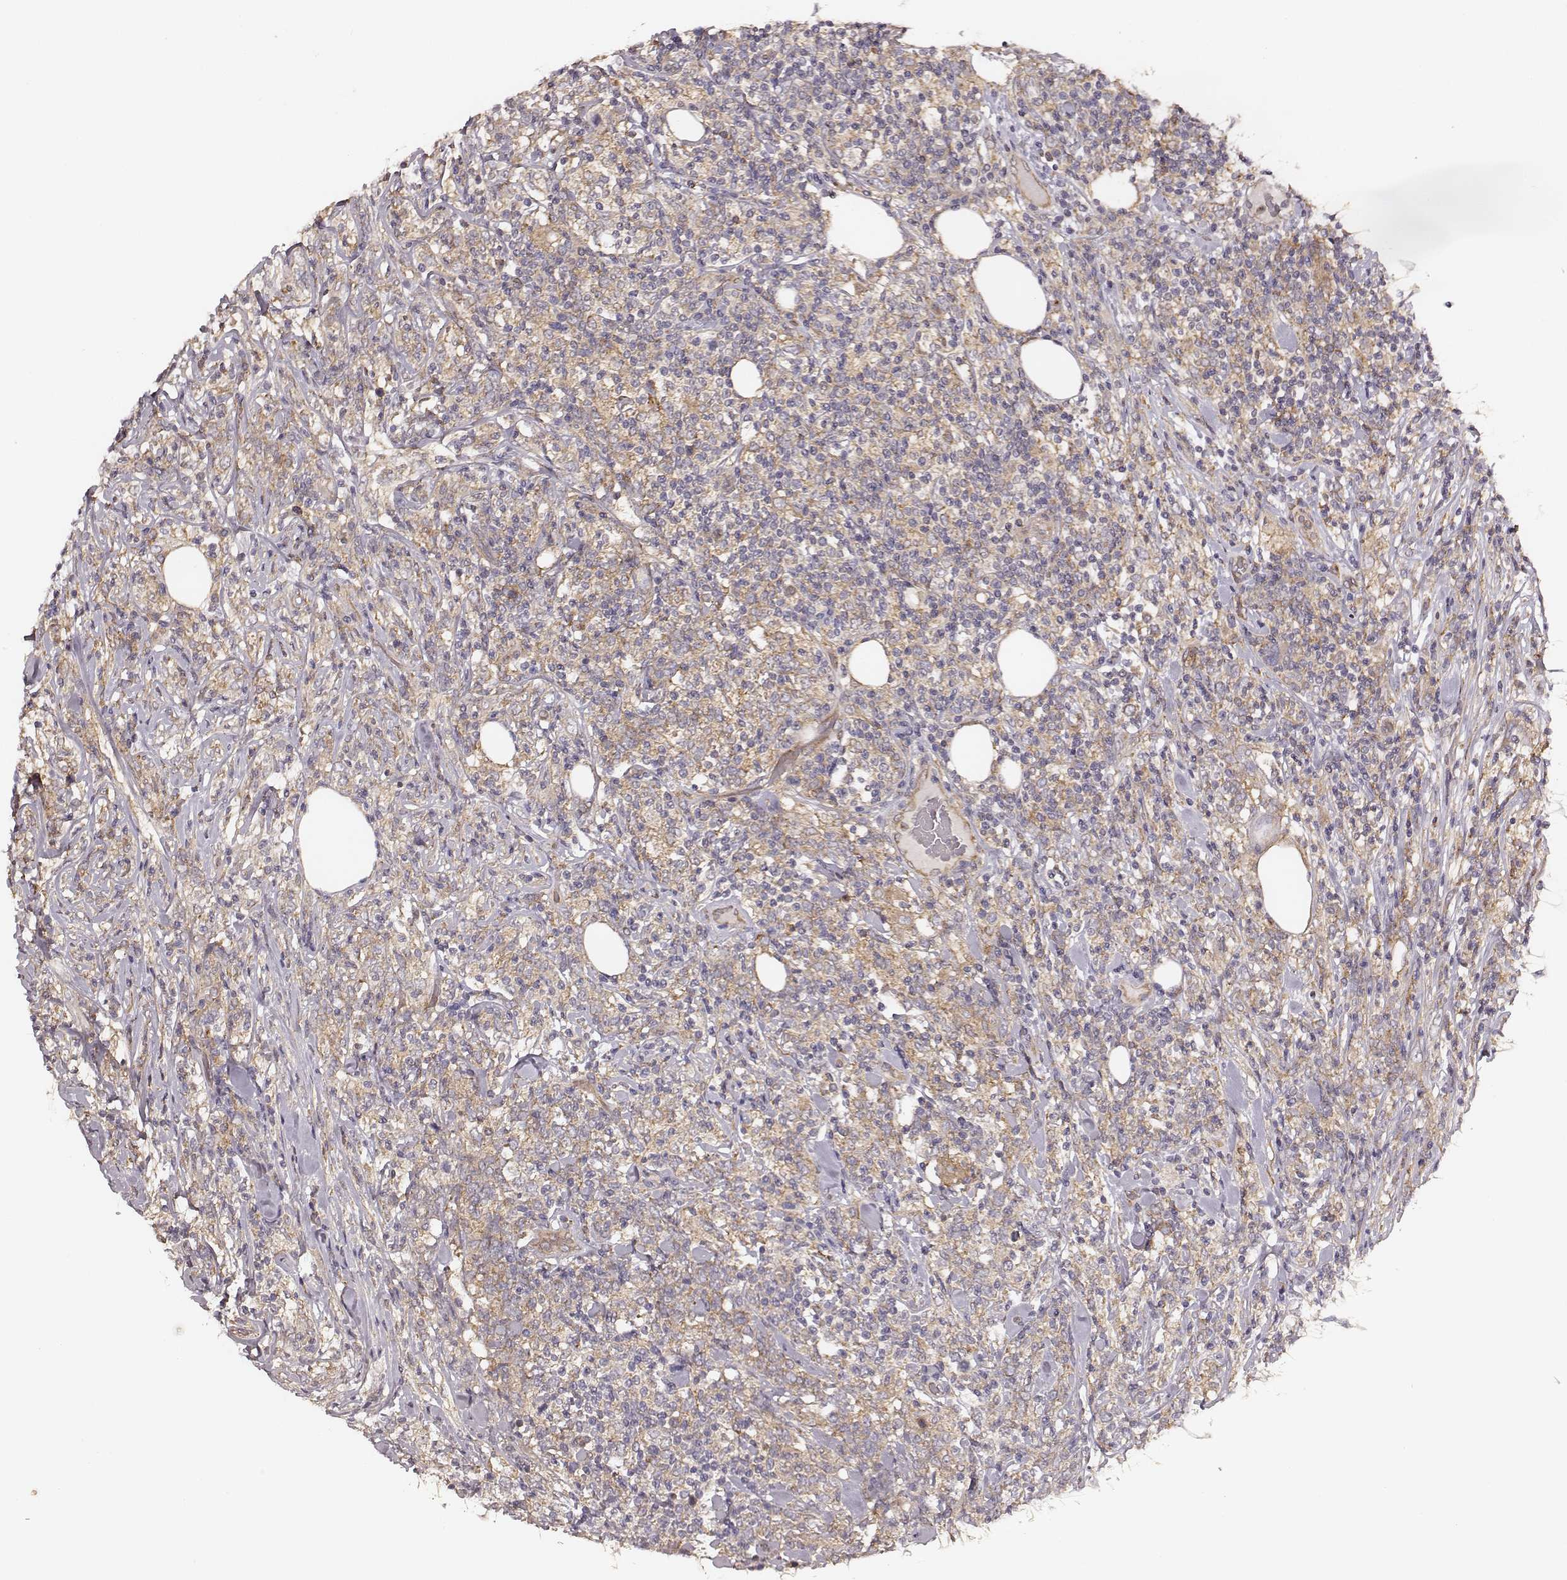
{"staining": {"intensity": "weak", "quantity": ">75%", "location": "cytoplasmic/membranous"}, "tissue": "lymphoma", "cell_type": "Tumor cells", "image_type": "cancer", "snomed": [{"axis": "morphology", "description": "Malignant lymphoma, non-Hodgkin's type, High grade"}, {"axis": "topography", "description": "Lymph node"}], "caption": "High-grade malignant lymphoma, non-Hodgkin's type tissue exhibits weak cytoplasmic/membranous positivity in approximately >75% of tumor cells, visualized by immunohistochemistry.", "gene": "VPS26A", "patient": {"sex": "female", "age": 84}}